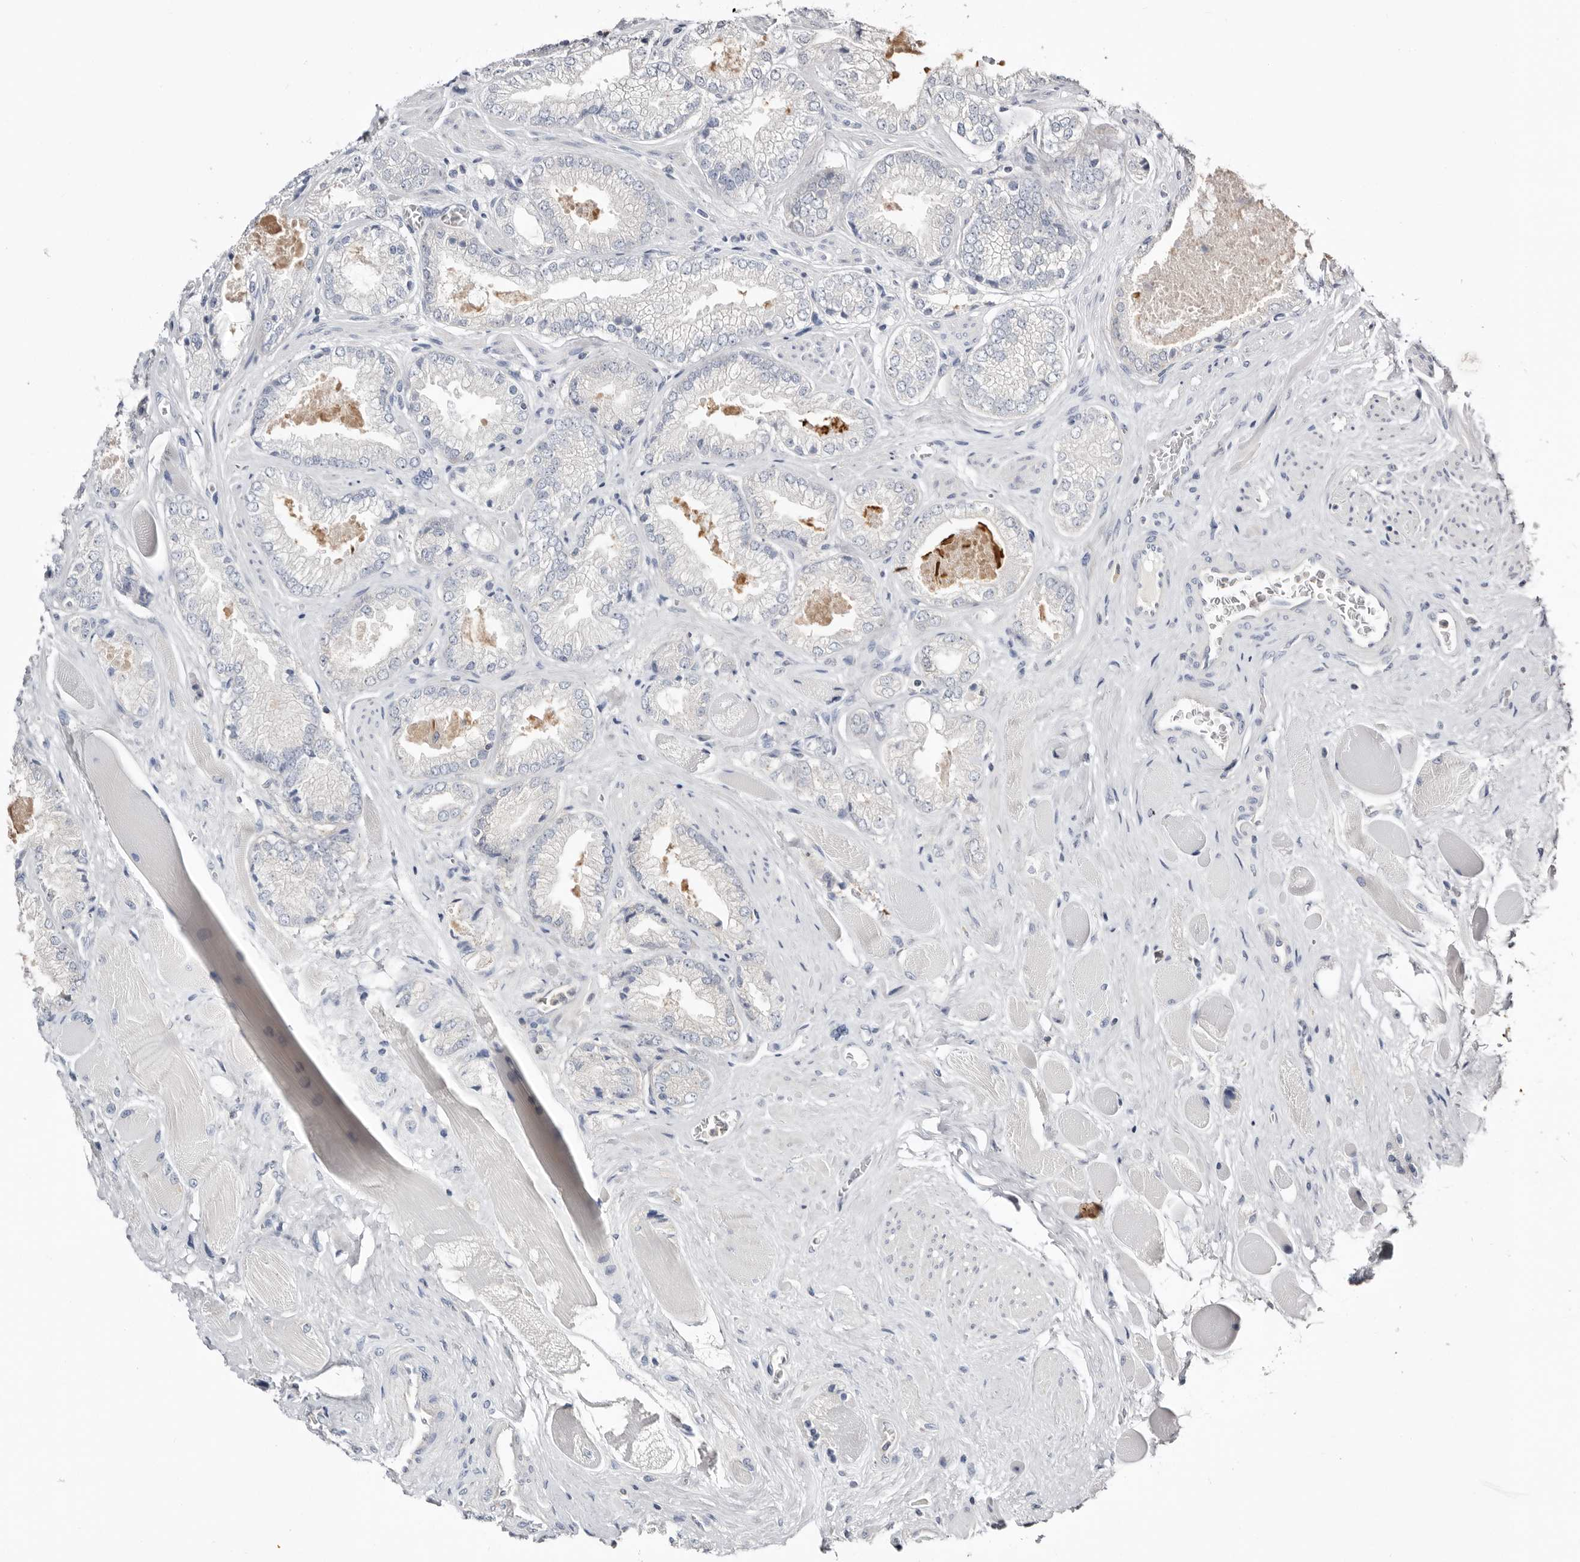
{"staining": {"intensity": "negative", "quantity": "none", "location": "none"}, "tissue": "prostate cancer", "cell_type": "Tumor cells", "image_type": "cancer", "snomed": [{"axis": "morphology", "description": "Adenocarcinoma, High grade"}, {"axis": "topography", "description": "Prostate"}], "caption": "Immunohistochemical staining of prostate cancer demonstrates no significant expression in tumor cells. The staining is performed using DAB (3,3'-diaminobenzidine) brown chromogen with nuclei counter-stained in using hematoxylin.", "gene": "S100A14", "patient": {"sex": "male", "age": 58}}